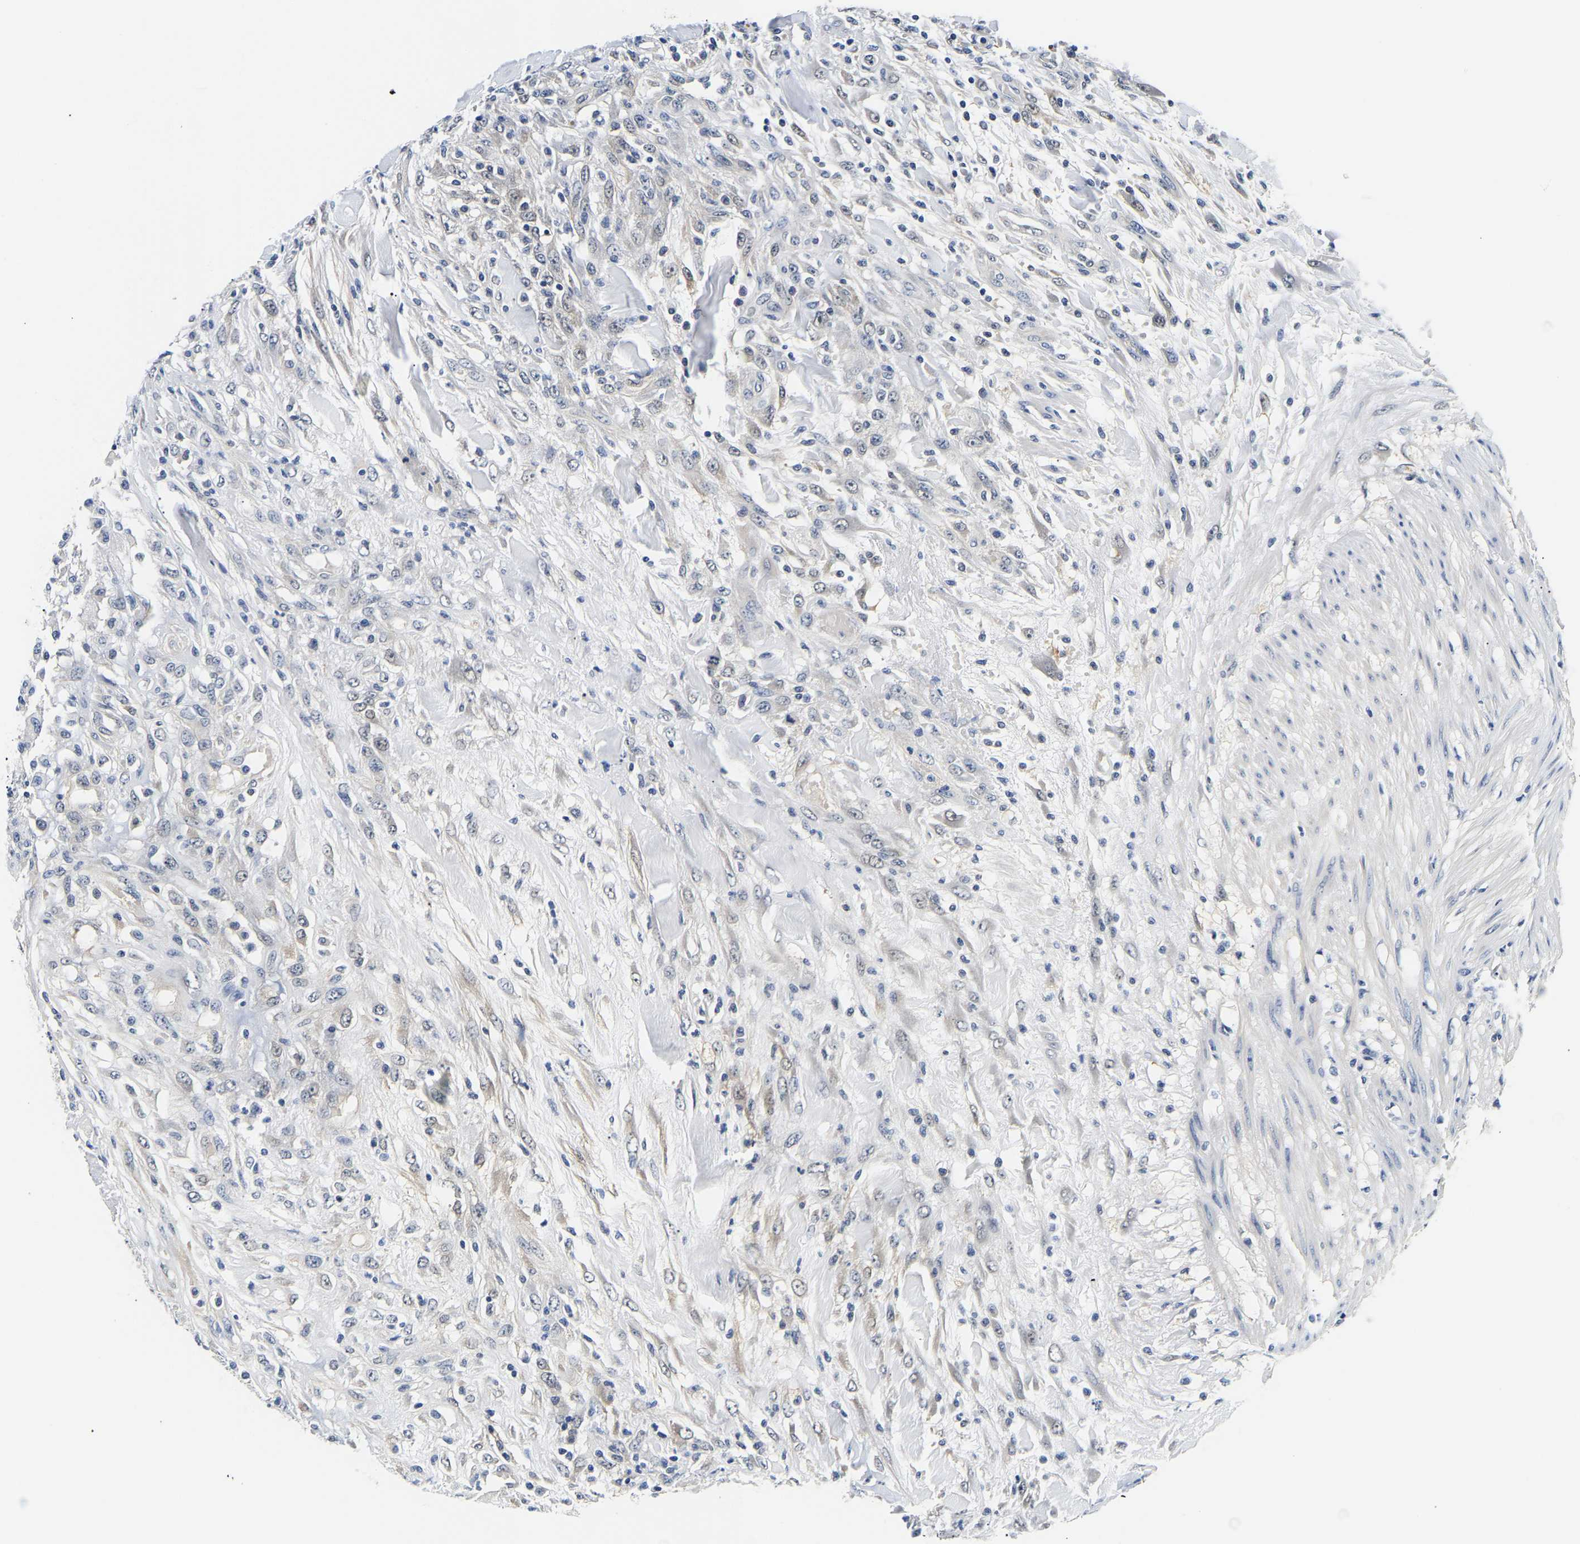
{"staining": {"intensity": "negative", "quantity": "none", "location": "none"}, "tissue": "testis cancer", "cell_type": "Tumor cells", "image_type": "cancer", "snomed": [{"axis": "morphology", "description": "Seminoma, NOS"}, {"axis": "topography", "description": "Testis"}], "caption": "A high-resolution photomicrograph shows IHC staining of testis cancer, which reveals no significant positivity in tumor cells.", "gene": "UCHL3", "patient": {"sex": "male", "age": 59}}